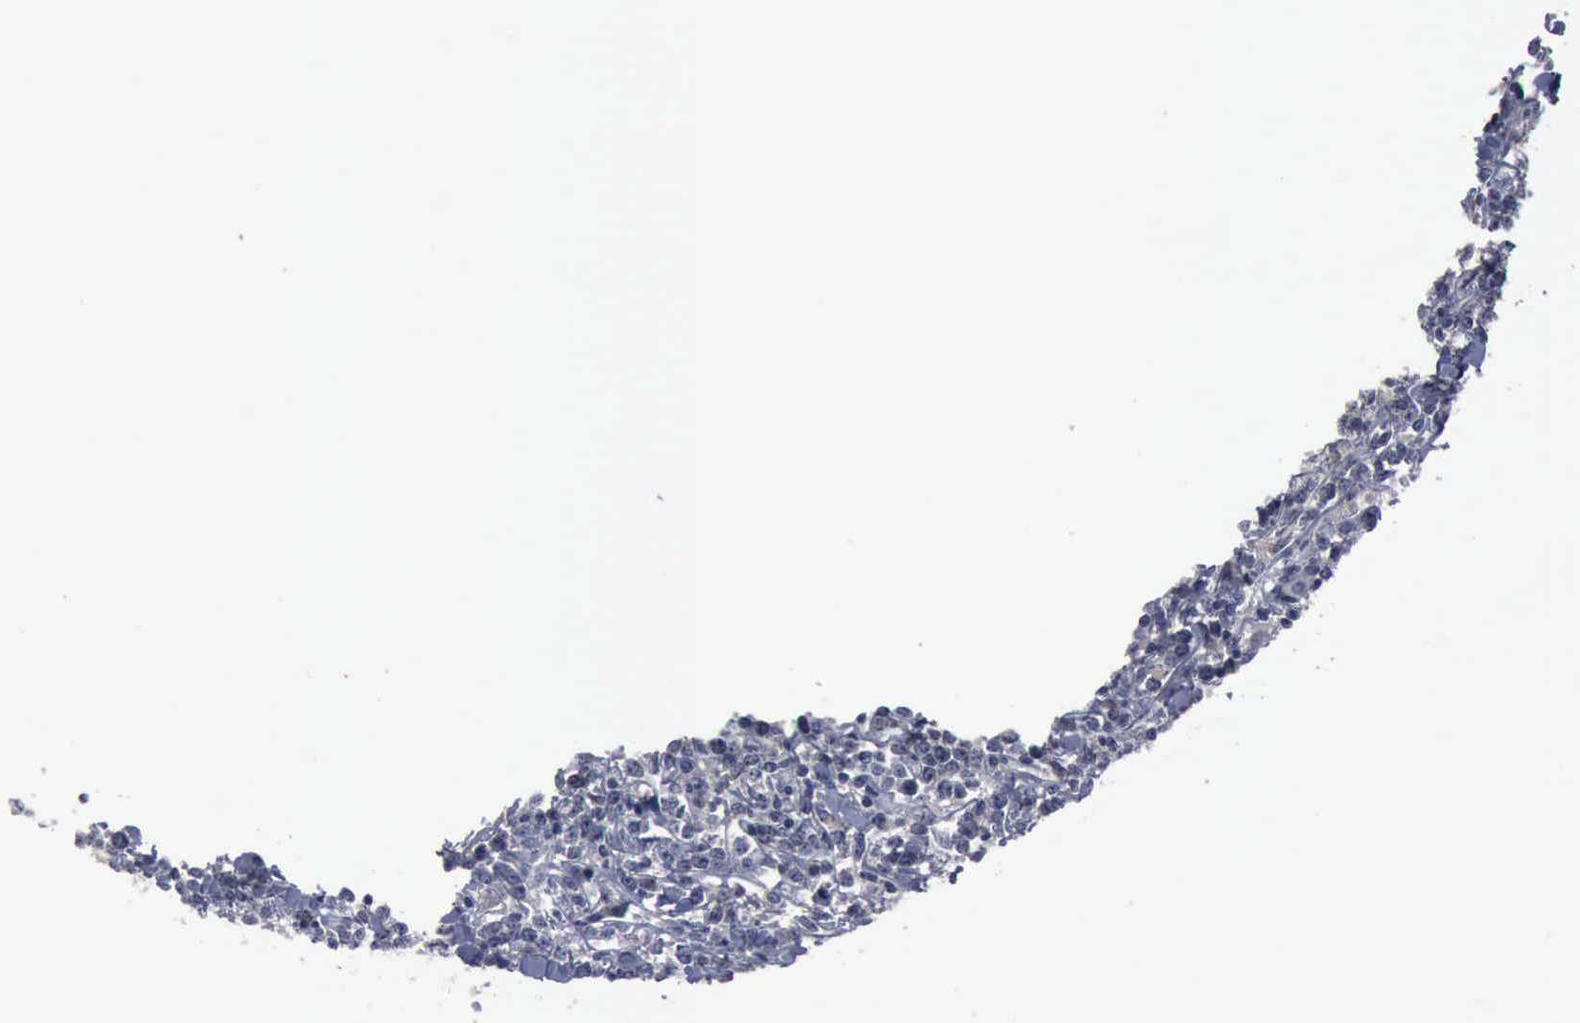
{"staining": {"intensity": "negative", "quantity": "none", "location": "none"}, "tissue": "lymphoma", "cell_type": "Tumor cells", "image_type": "cancer", "snomed": [{"axis": "morphology", "description": "Malignant lymphoma, non-Hodgkin's type, High grade"}, {"axis": "topography", "description": "Small intestine"}, {"axis": "topography", "description": "Colon"}], "caption": "Tumor cells are negative for brown protein staining in lymphoma.", "gene": "MYO18B", "patient": {"sex": "male", "age": 8}}